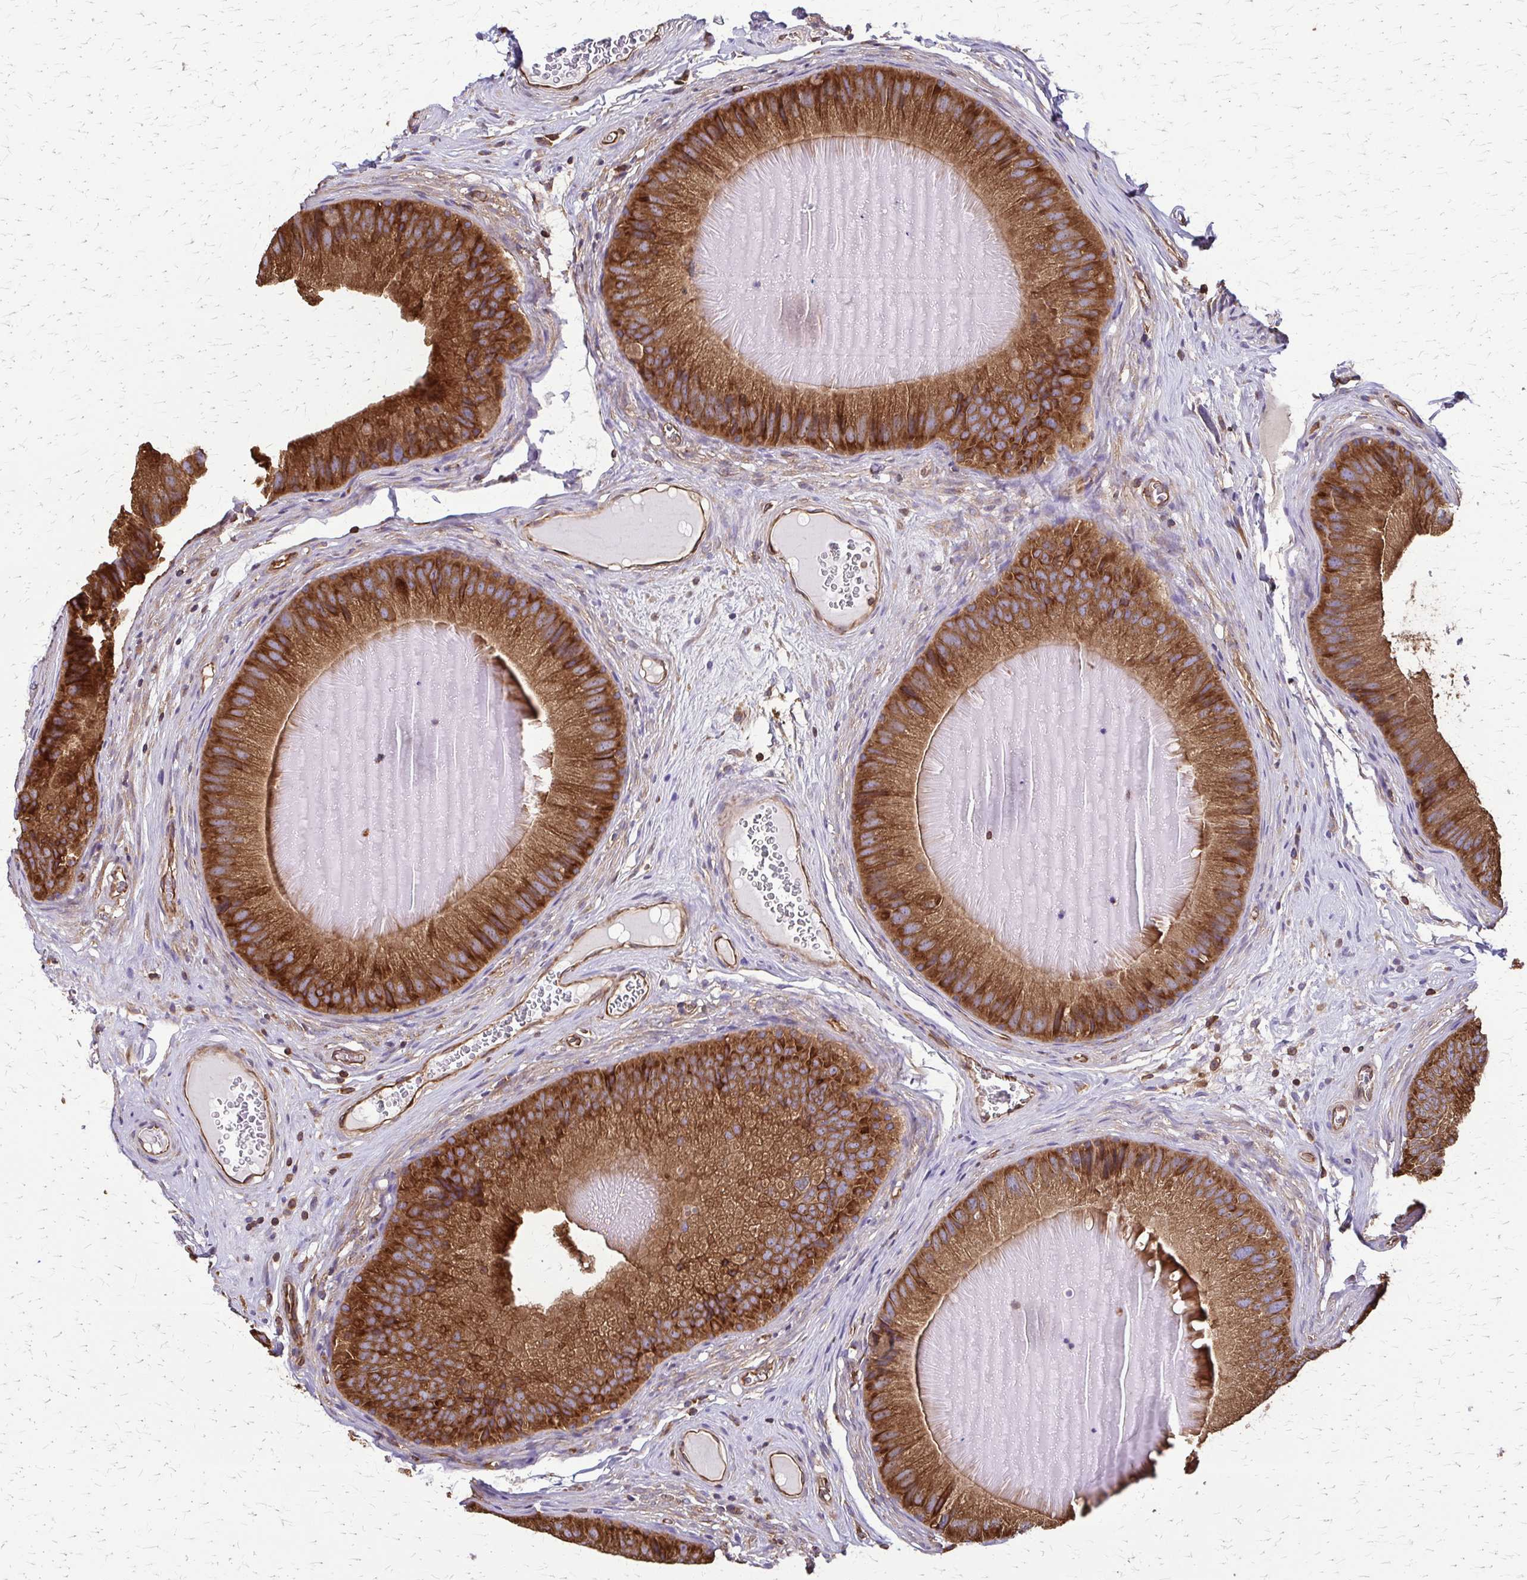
{"staining": {"intensity": "strong", "quantity": ">75%", "location": "cytoplasmic/membranous"}, "tissue": "epididymis", "cell_type": "Glandular cells", "image_type": "normal", "snomed": [{"axis": "morphology", "description": "Normal tissue, NOS"}, {"axis": "topography", "description": "Epididymis, spermatic cord, NOS"}], "caption": "Protein staining exhibits strong cytoplasmic/membranous staining in about >75% of glandular cells in benign epididymis. The staining was performed using DAB, with brown indicating positive protein expression. Nuclei are stained blue with hematoxylin.", "gene": "EEF2", "patient": {"sex": "male", "age": 39}}